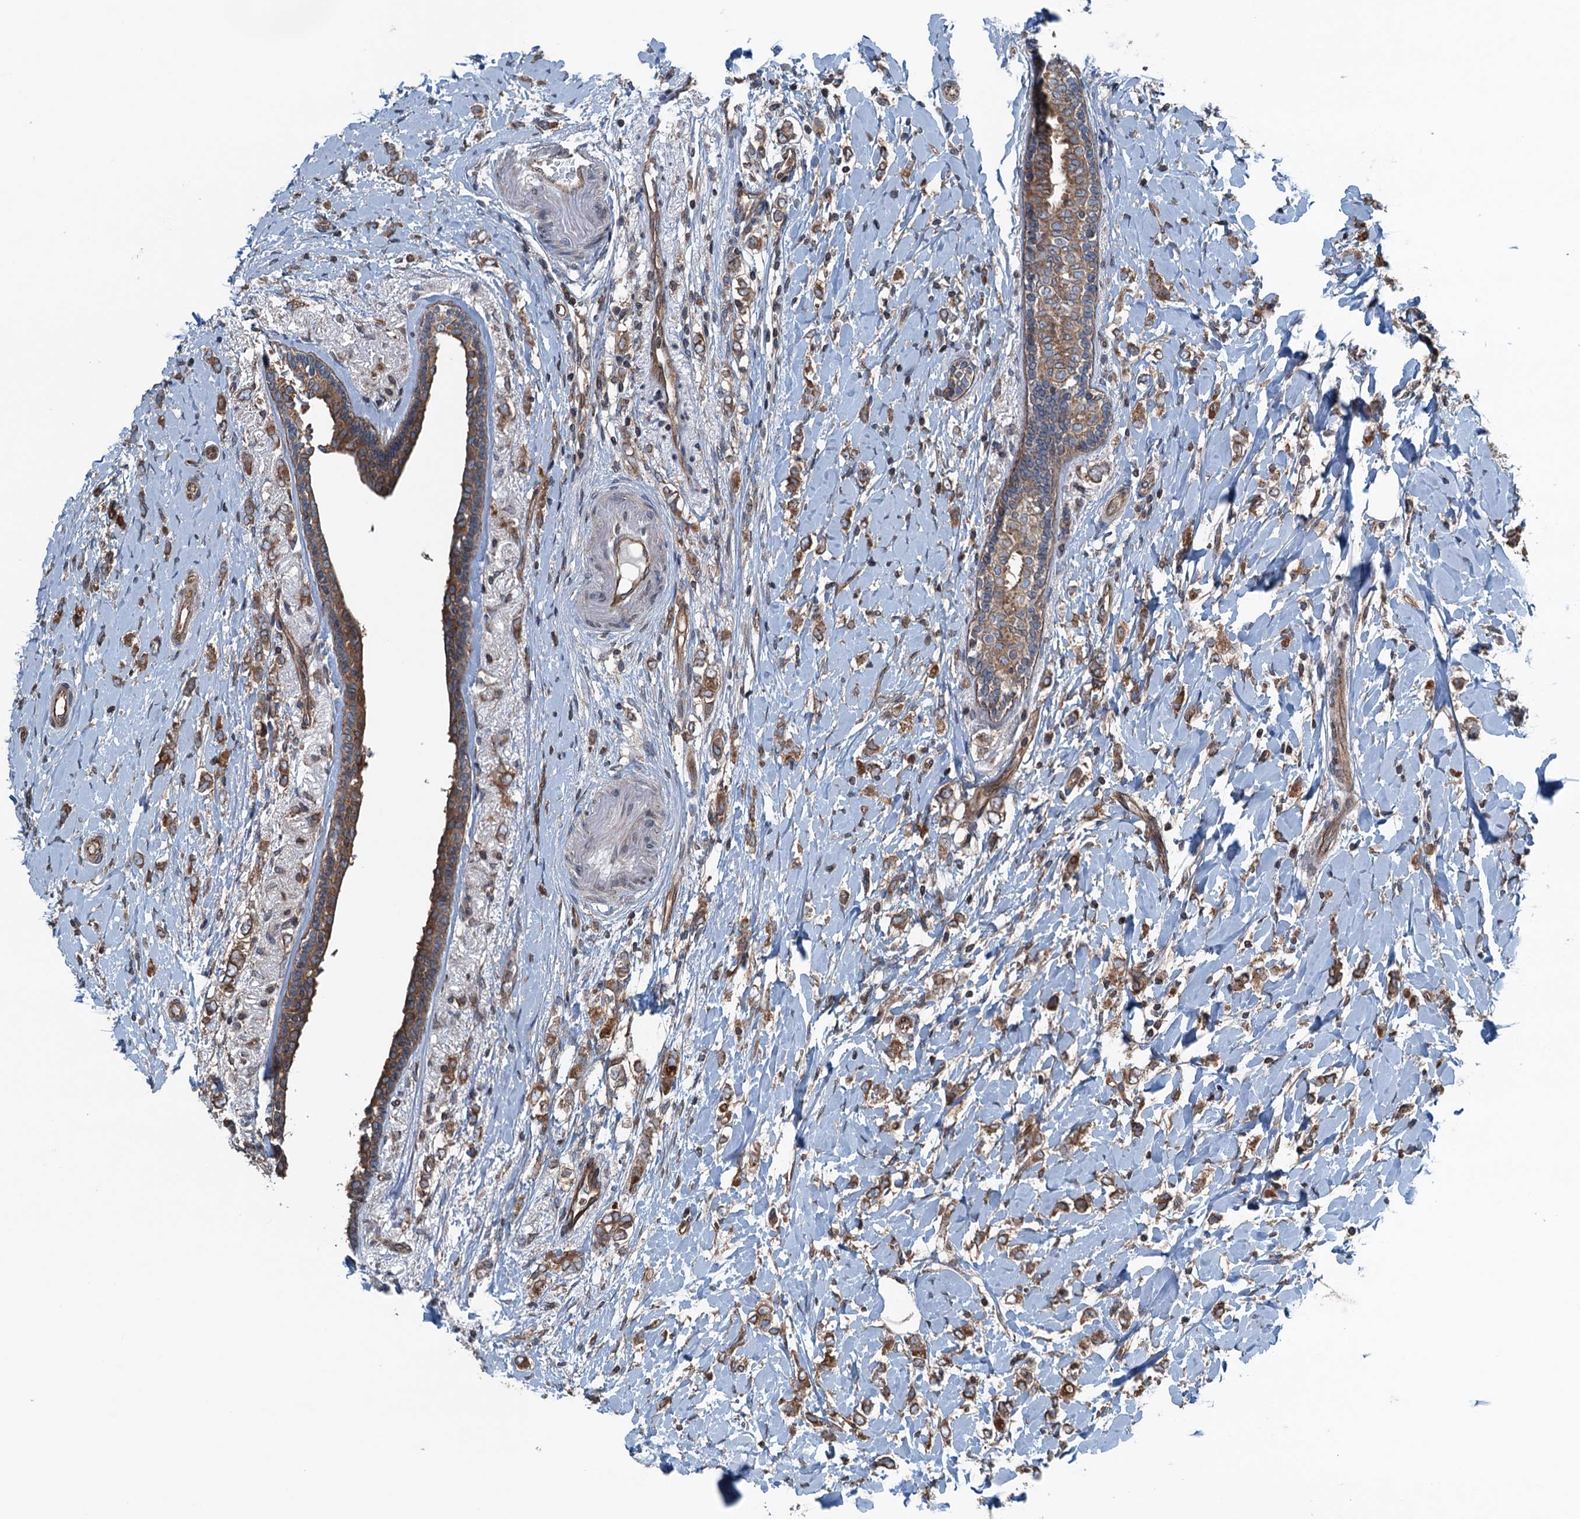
{"staining": {"intensity": "moderate", "quantity": ">75%", "location": "cytoplasmic/membranous"}, "tissue": "breast cancer", "cell_type": "Tumor cells", "image_type": "cancer", "snomed": [{"axis": "morphology", "description": "Normal tissue, NOS"}, {"axis": "morphology", "description": "Lobular carcinoma"}, {"axis": "topography", "description": "Breast"}], "caption": "Protein expression analysis of breast cancer (lobular carcinoma) reveals moderate cytoplasmic/membranous positivity in about >75% of tumor cells. Immunohistochemistry stains the protein of interest in brown and the nuclei are stained blue.", "gene": "TRAPPC8", "patient": {"sex": "female", "age": 47}}